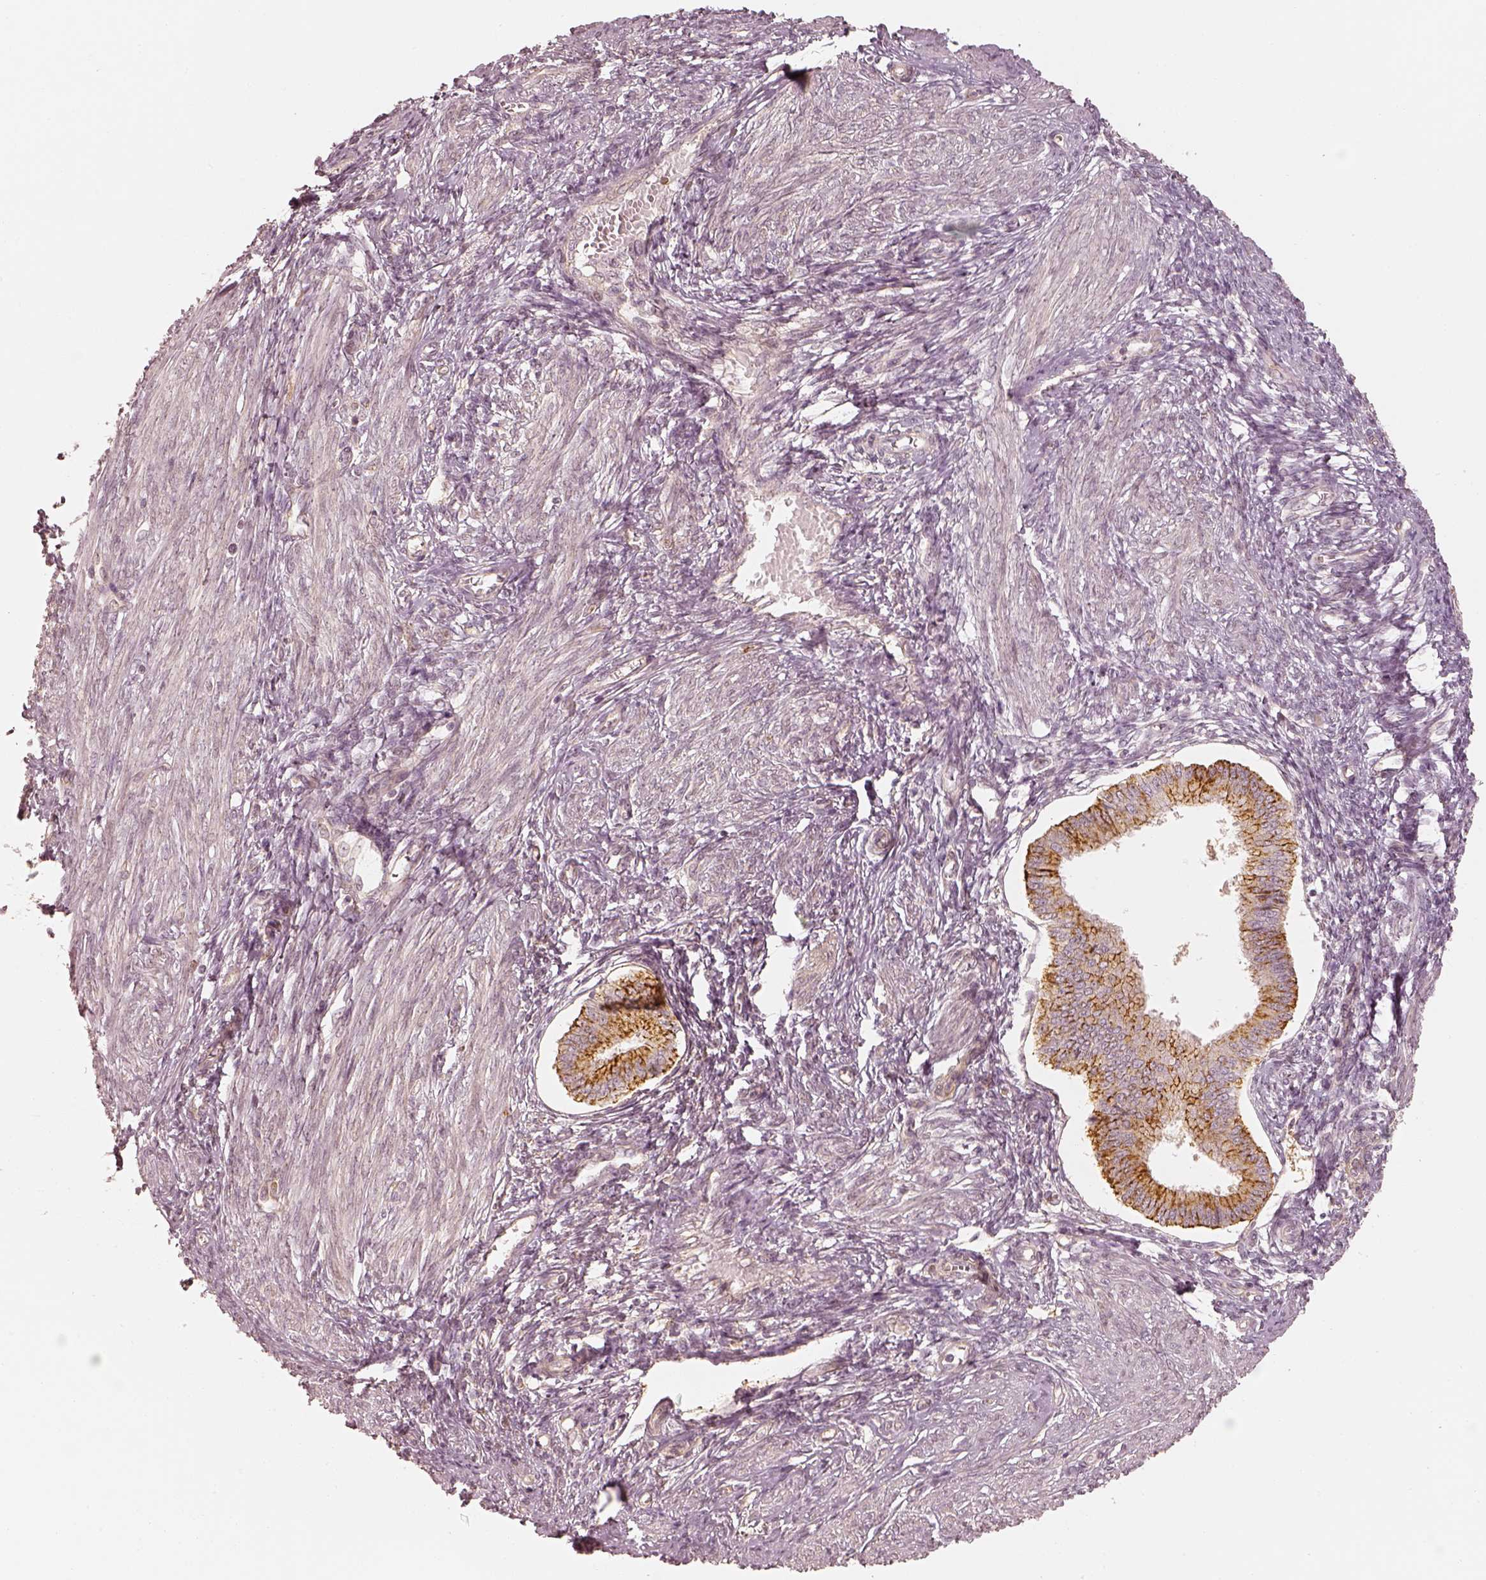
{"staining": {"intensity": "moderate", "quantity": "25%-75%", "location": "cytoplasmic/membranous"}, "tissue": "endometrium", "cell_type": "Cells in endometrial stroma", "image_type": "normal", "snomed": [{"axis": "morphology", "description": "Normal tissue, NOS"}, {"axis": "topography", "description": "Endometrium"}], "caption": "The histopathology image exhibits staining of benign endometrium, revealing moderate cytoplasmic/membranous protein staining (brown color) within cells in endometrial stroma.", "gene": "GORASP2", "patient": {"sex": "female", "age": 42}}